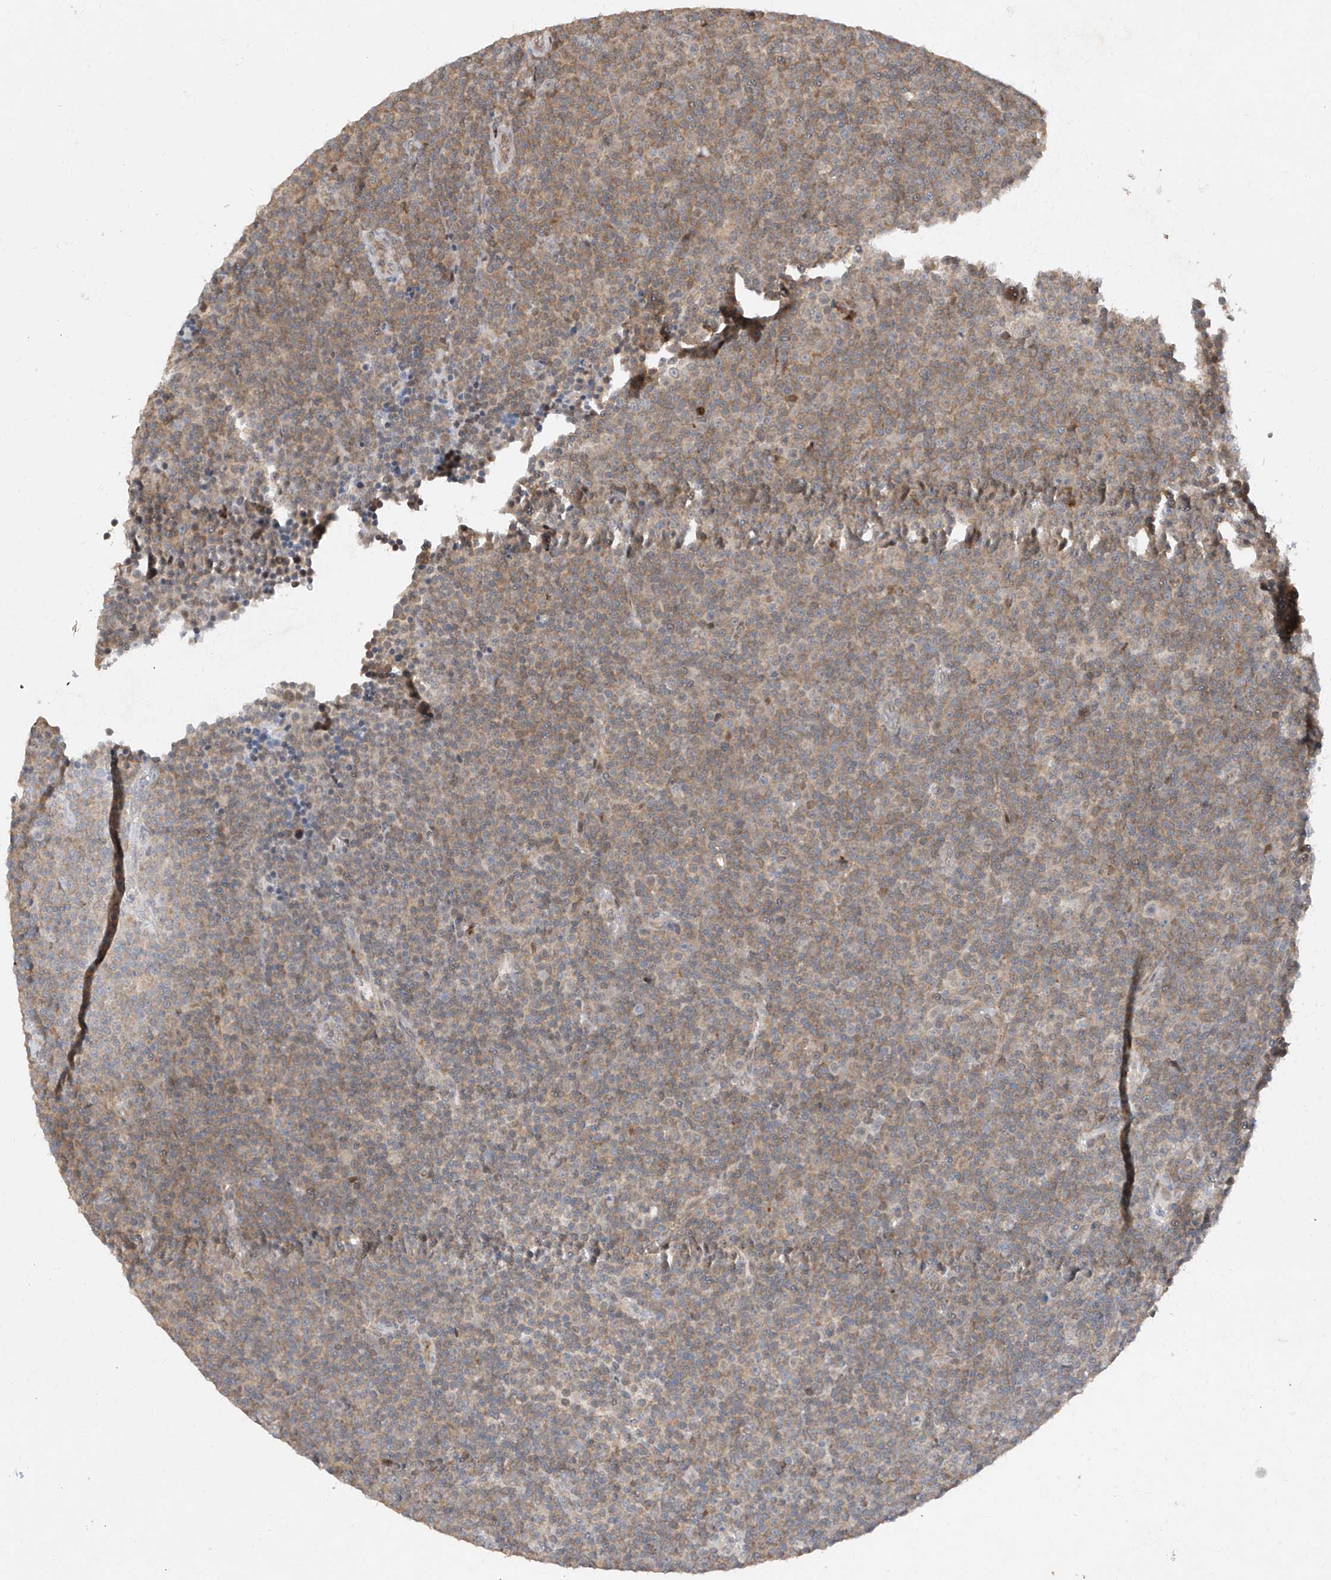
{"staining": {"intensity": "moderate", "quantity": "<25%", "location": "cytoplasmic/membranous"}, "tissue": "lymphoma", "cell_type": "Tumor cells", "image_type": "cancer", "snomed": [{"axis": "morphology", "description": "Malignant lymphoma, non-Hodgkin's type, Low grade"}, {"axis": "topography", "description": "Lymph node"}], "caption": "A brown stain labels moderate cytoplasmic/membranous positivity of a protein in lymphoma tumor cells.", "gene": "ZNF358", "patient": {"sex": "female", "age": 67}}